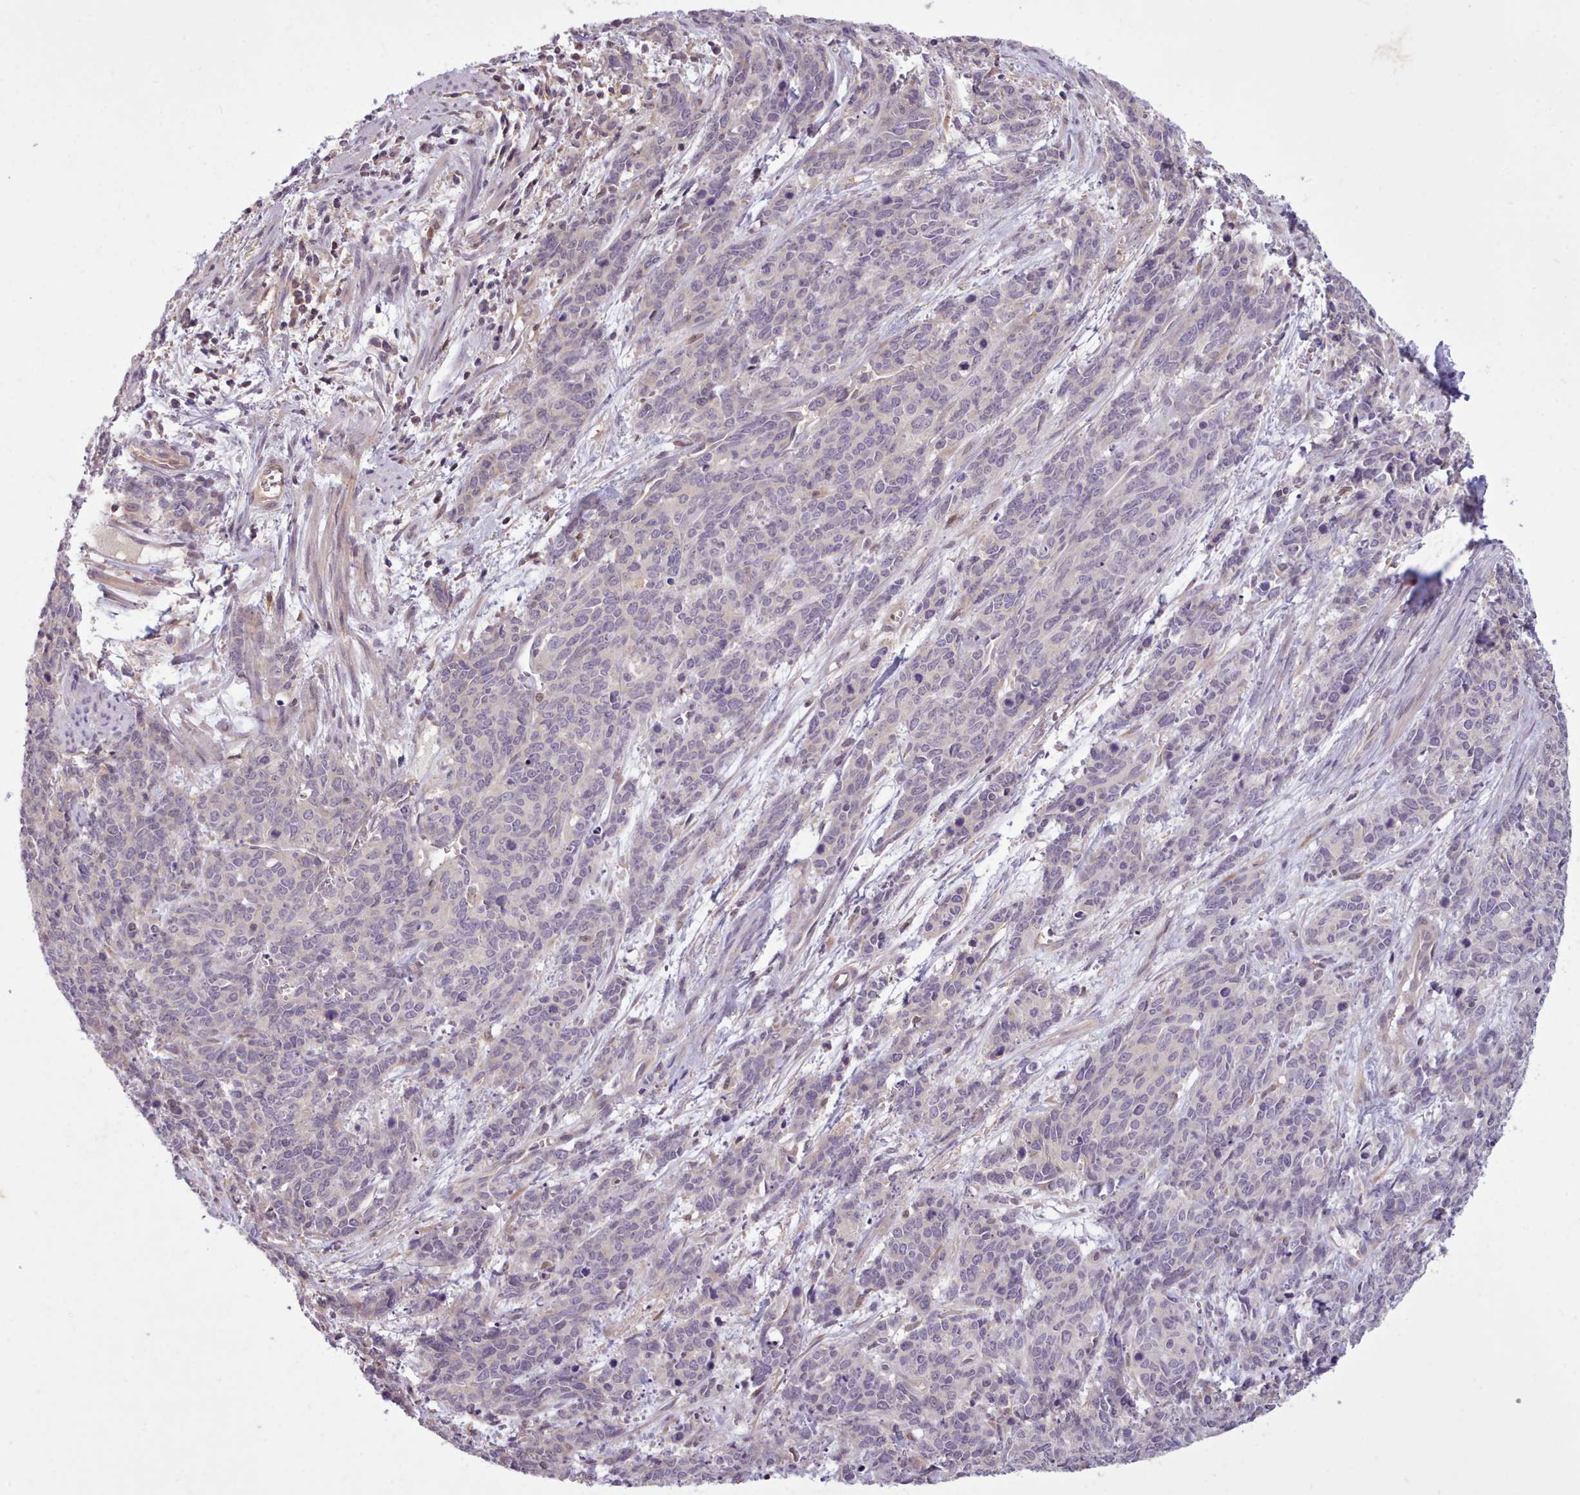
{"staining": {"intensity": "negative", "quantity": "none", "location": "none"}, "tissue": "cervical cancer", "cell_type": "Tumor cells", "image_type": "cancer", "snomed": [{"axis": "morphology", "description": "Squamous cell carcinoma, NOS"}, {"axis": "topography", "description": "Cervix"}], "caption": "This is a micrograph of immunohistochemistry (IHC) staining of squamous cell carcinoma (cervical), which shows no expression in tumor cells.", "gene": "NMRK1", "patient": {"sex": "female", "age": 60}}